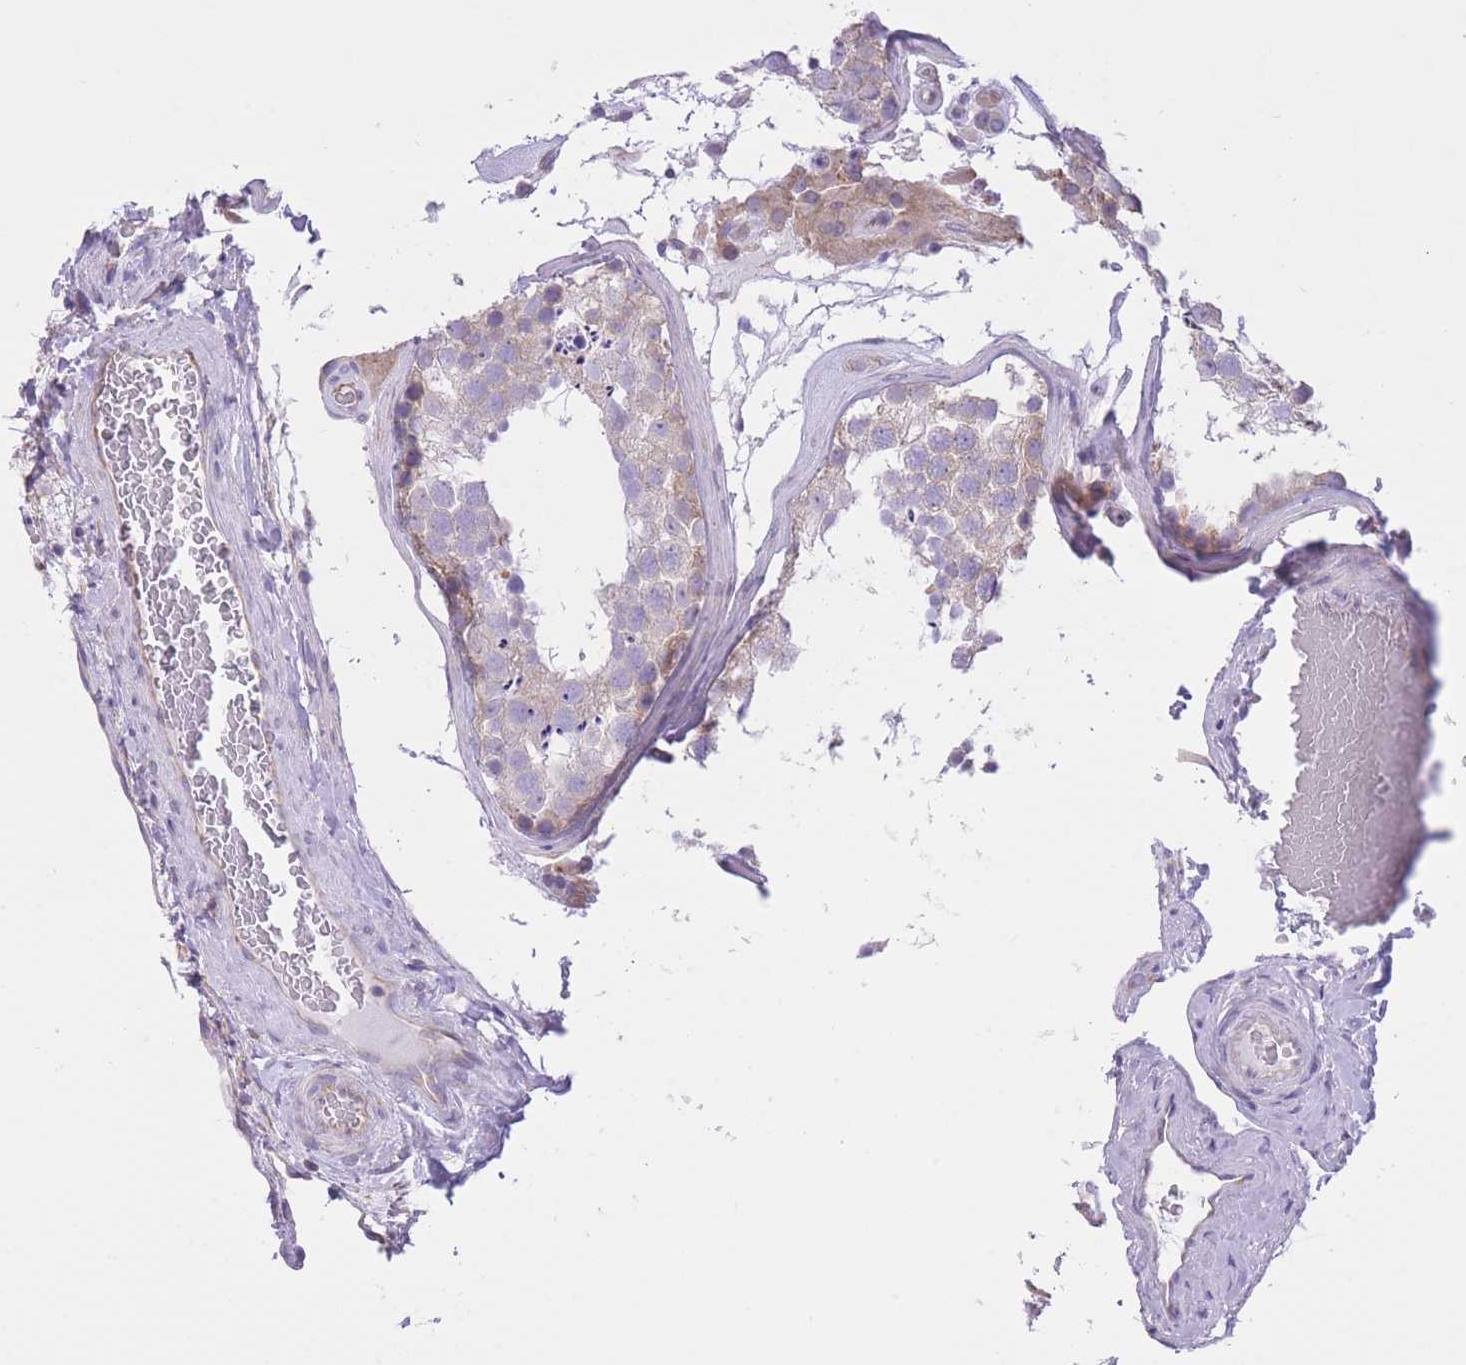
{"staining": {"intensity": "weak", "quantity": "<25%", "location": "cytoplasmic/membranous"}, "tissue": "testis", "cell_type": "Cells in seminiferous ducts", "image_type": "normal", "snomed": [{"axis": "morphology", "description": "Normal tissue, NOS"}, {"axis": "topography", "description": "Testis"}], "caption": "IHC of benign testis demonstrates no staining in cells in seminiferous ducts. Brightfield microscopy of immunohistochemistry (IHC) stained with DAB (brown) and hematoxylin (blue), captured at high magnification.", "gene": "ZNF501", "patient": {"sex": "male", "age": 46}}